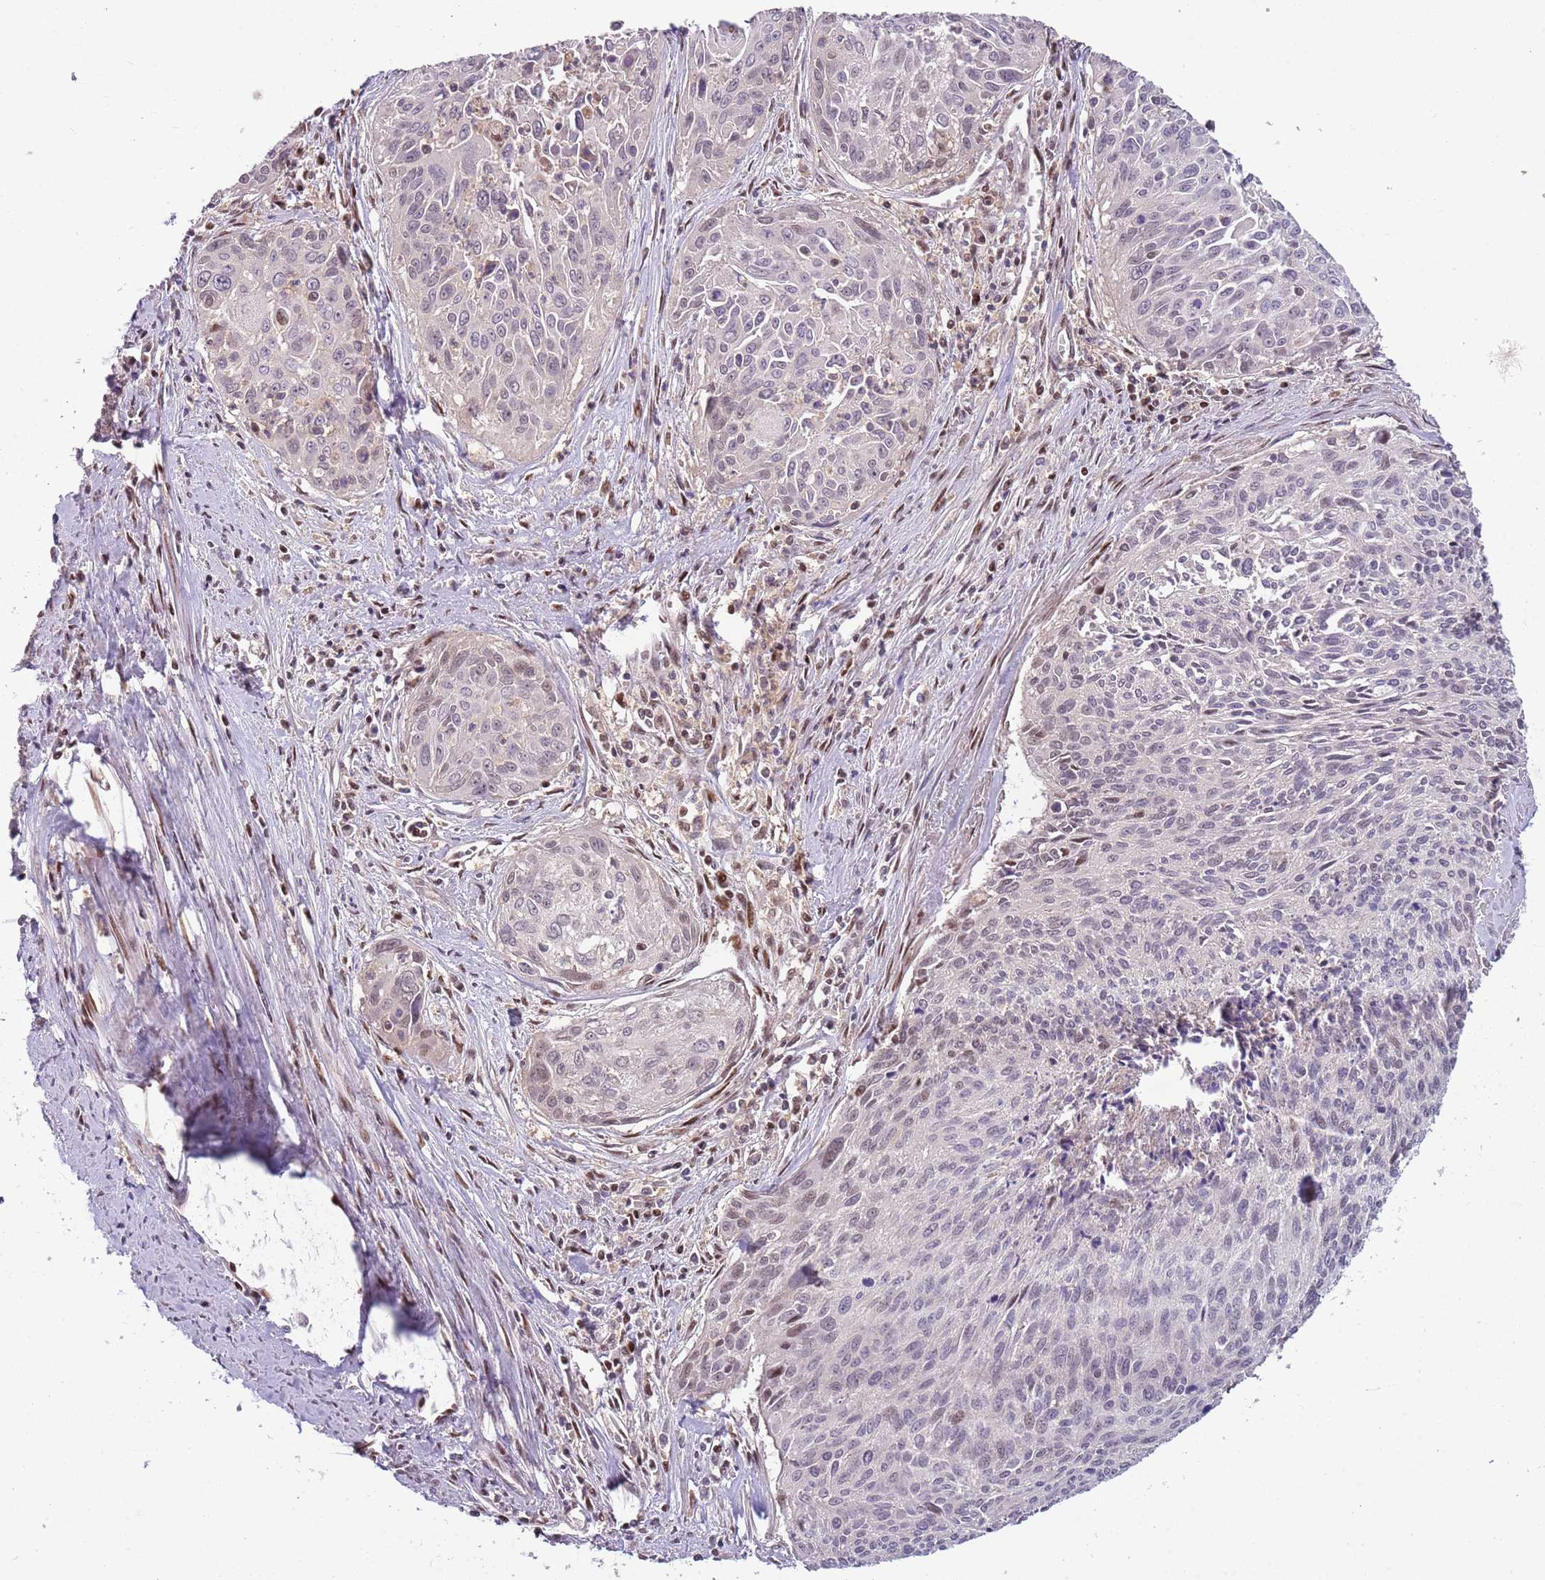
{"staining": {"intensity": "weak", "quantity": "<25%", "location": "nuclear"}, "tissue": "cervical cancer", "cell_type": "Tumor cells", "image_type": "cancer", "snomed": [{"axis": "morphology", "description": "Squamous cell carcinoma, NOS"}, {"axis": "topography", "description": "Cervix"}], "caption": "Immunohistochemistry (IHC) histopathology image of neoplastic tissue: squamous cell carcinoma (cervical) stained with DAB shows no significant protein expression in tumor cells. (Stains: DAB (3,3'-diaminobenzidine) IHC with hematoxylin counter stain, Microscopy: brightfield microscopy at high magnification).", "gene": "GSTO2", "patient": {"sex": "female", "age": 55}}